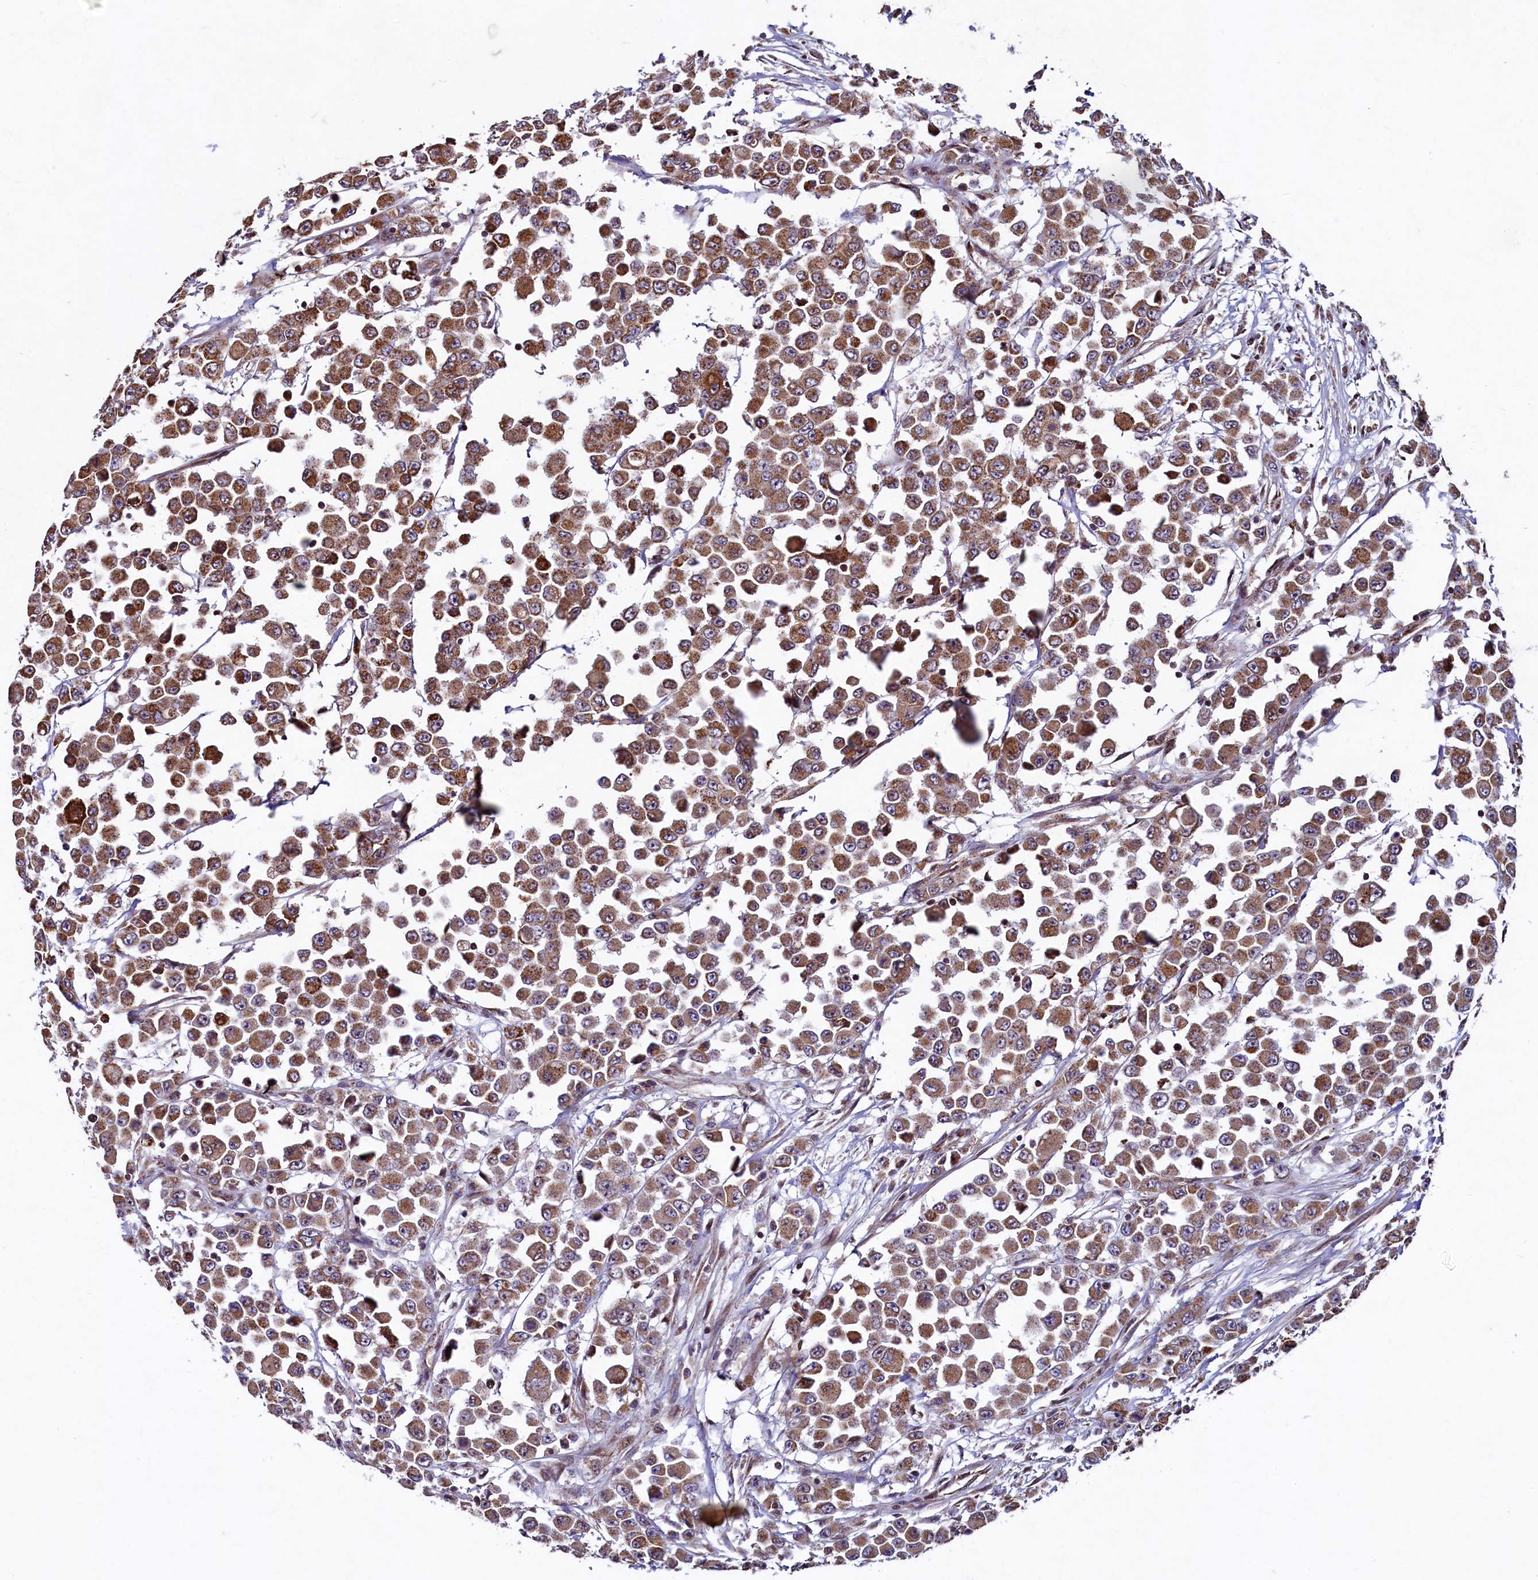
{"staining": {"intensity": "moderate", "quantity": ">75%", "location": "cytoplasmic/membranous"}, "tissue": "colorectal cancer", "cell_type": "Tumor cells", "image_type": "cancer", "snomed": [{"axis": "morphology", "description": "Adenocarcinoma, NOS"}, {"axis": "topography", "description": "Colon"}], "caption": "Tumor cells display medium levels of moderate cytoplasmic/membranous staining in approximately >75% of cells in adenocarcinoma (colorectal).", "gene": "ZNF577", "patient": {"sex": "male", "age": 51}}